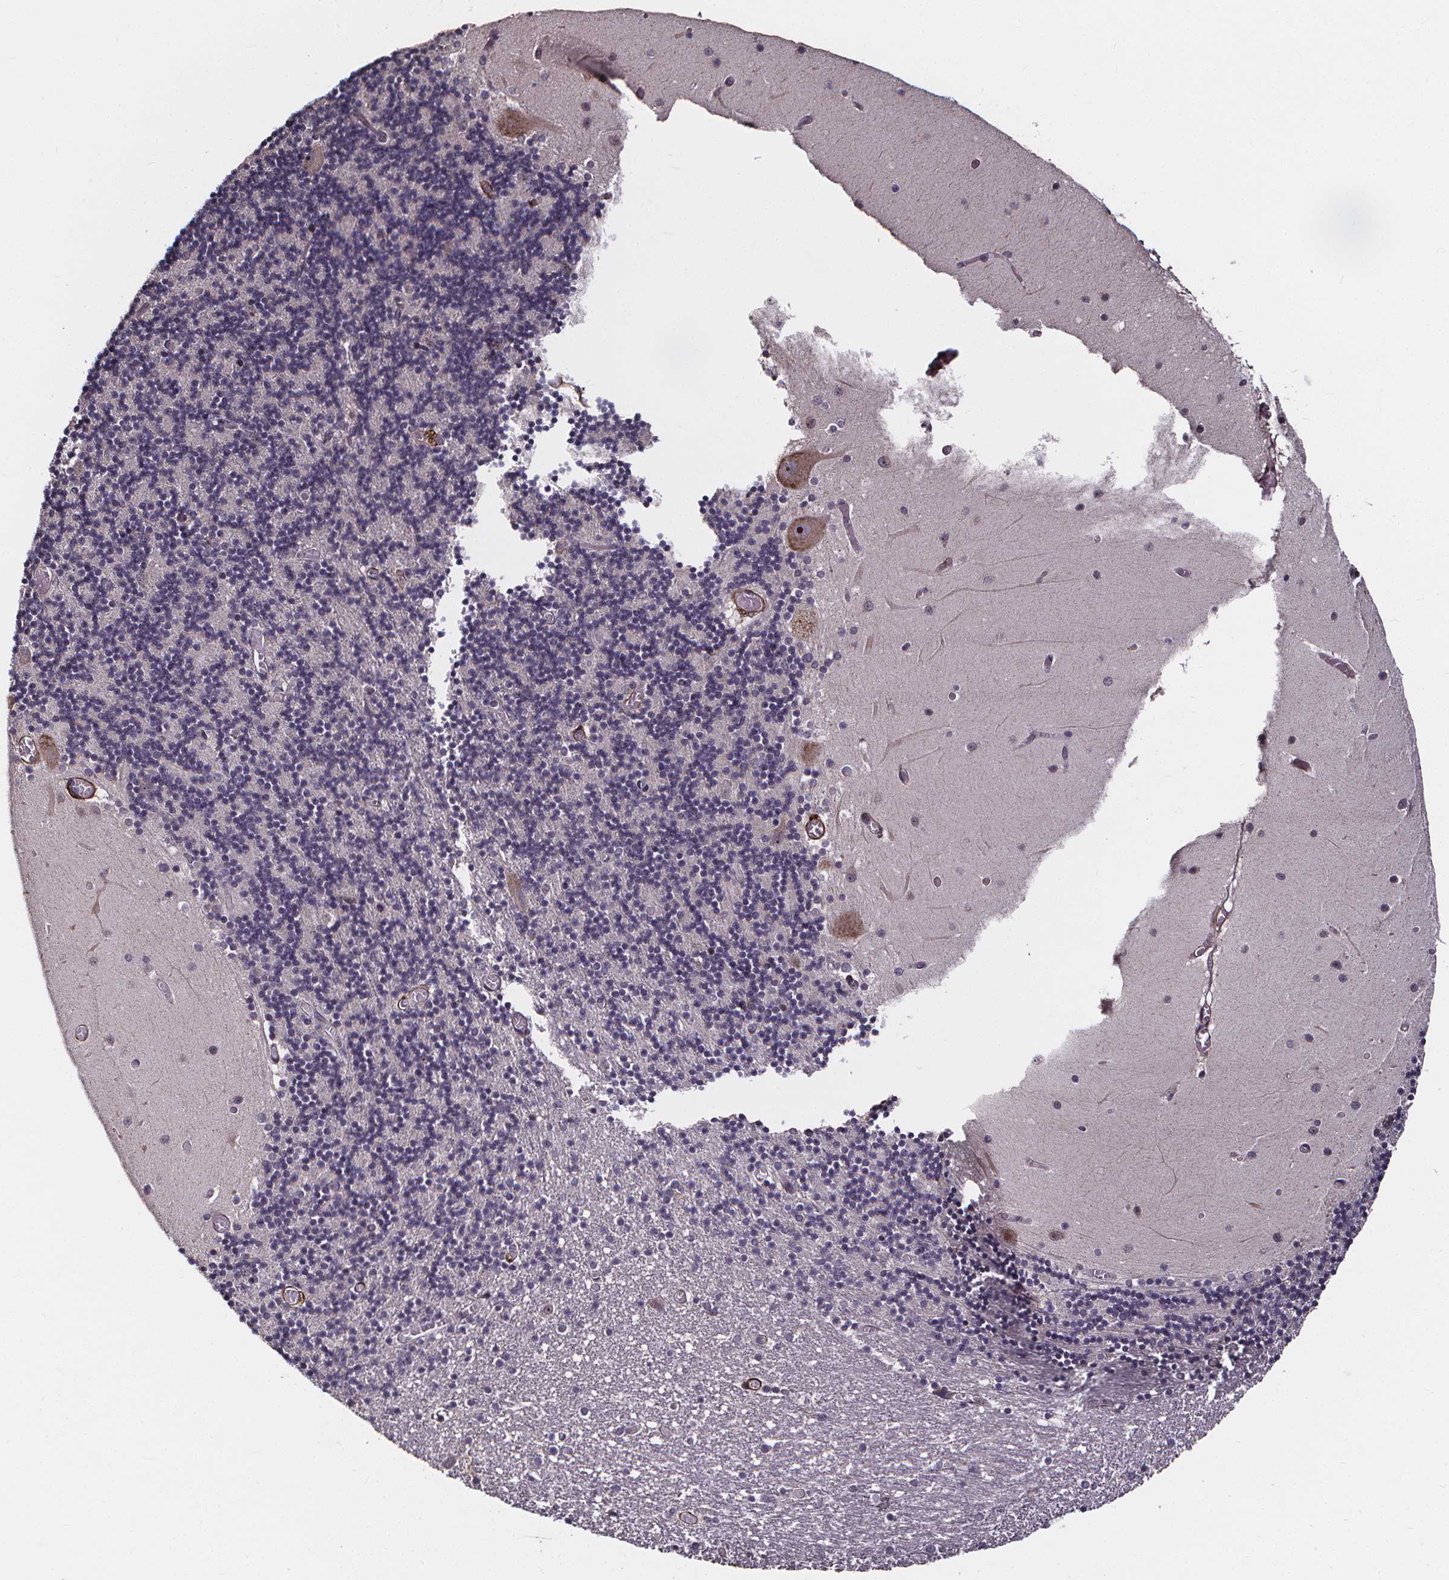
{"staining": {"intensity": "negative", "quantity": "none", "location": "none"}, "tissue": "cerebellum", "cell_type": "Cells in granular layer", "image_type": "normal", "snomed": [{"axis": "morphology", "description": "Normal tissue, NOS"}, {"axis": "topography", "description": "Cerebellum"}], "caption": "Cells in granular layer show no significant expression in benign cerebellum. (DAB (3,3'-diaminobenzidine) IHC visualized using brightfield microscopy, high magnification).", "gene": "AEBP1", "patient": {"sex": "female", "age": 28}}